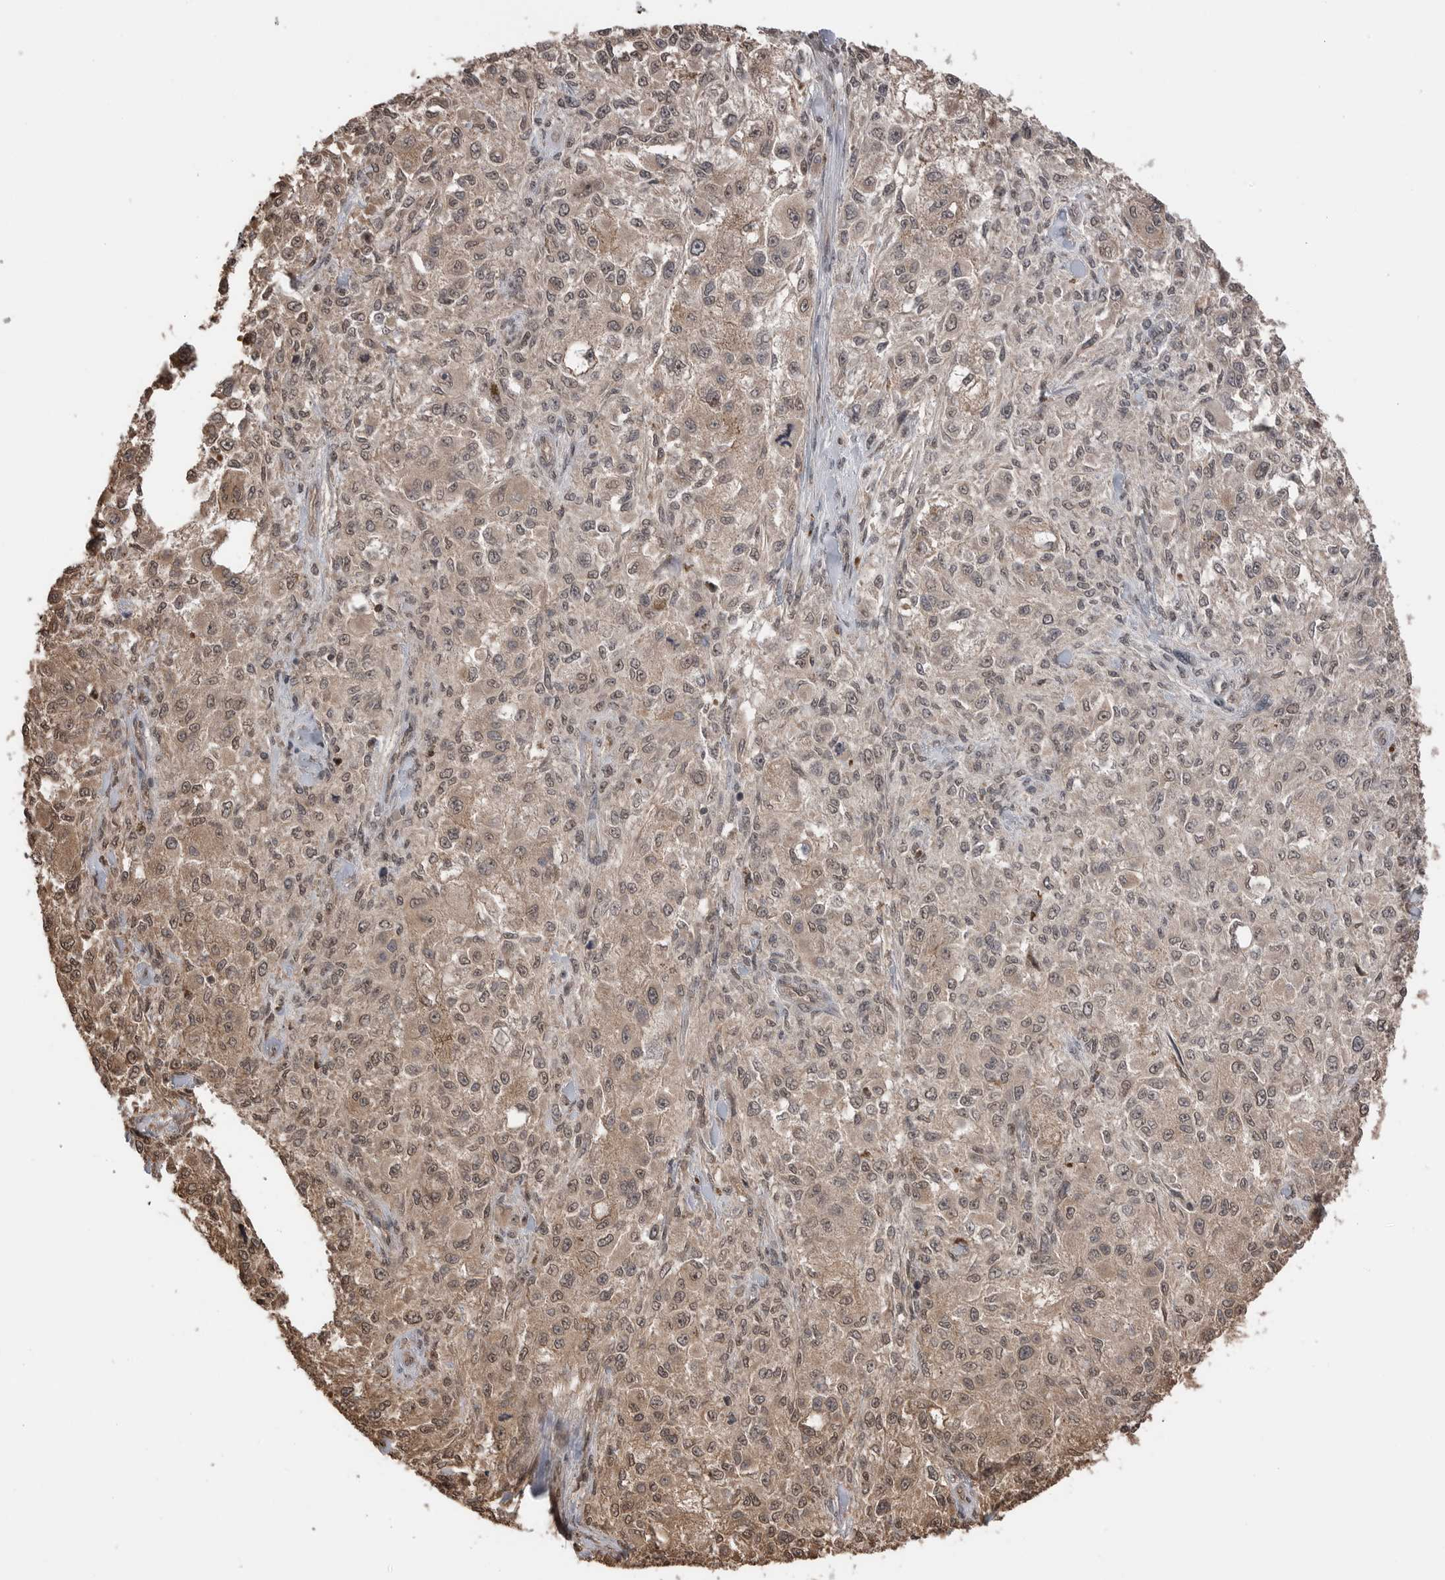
{"staining": {"intensity": "weak", "quantity": "25%-75%", "location": "cytoplasmic/membranous,nuclear"}, "tissue": "melanoma", "cell_type": "Tumor cells", "image_type": "cancer", "snomed": [{"axis": "morphology", "description": "Necrosis, NOS"}, {"axis": "morphology", "description": "Malignant melanoma, NOS"}, {"axis": "topography", "description": "Skin"}], "caption": "DAB immunohistochemical staining of human malignant melanoma displays weak cytoplasmic/membranous and nuclear protein positivity in about 25%-75% of tumor cells. (DAB IHC with brightfield microscopy, high magnification).", "gene": "PEAK1", "patient": {"sex": "female", "age": 87}}